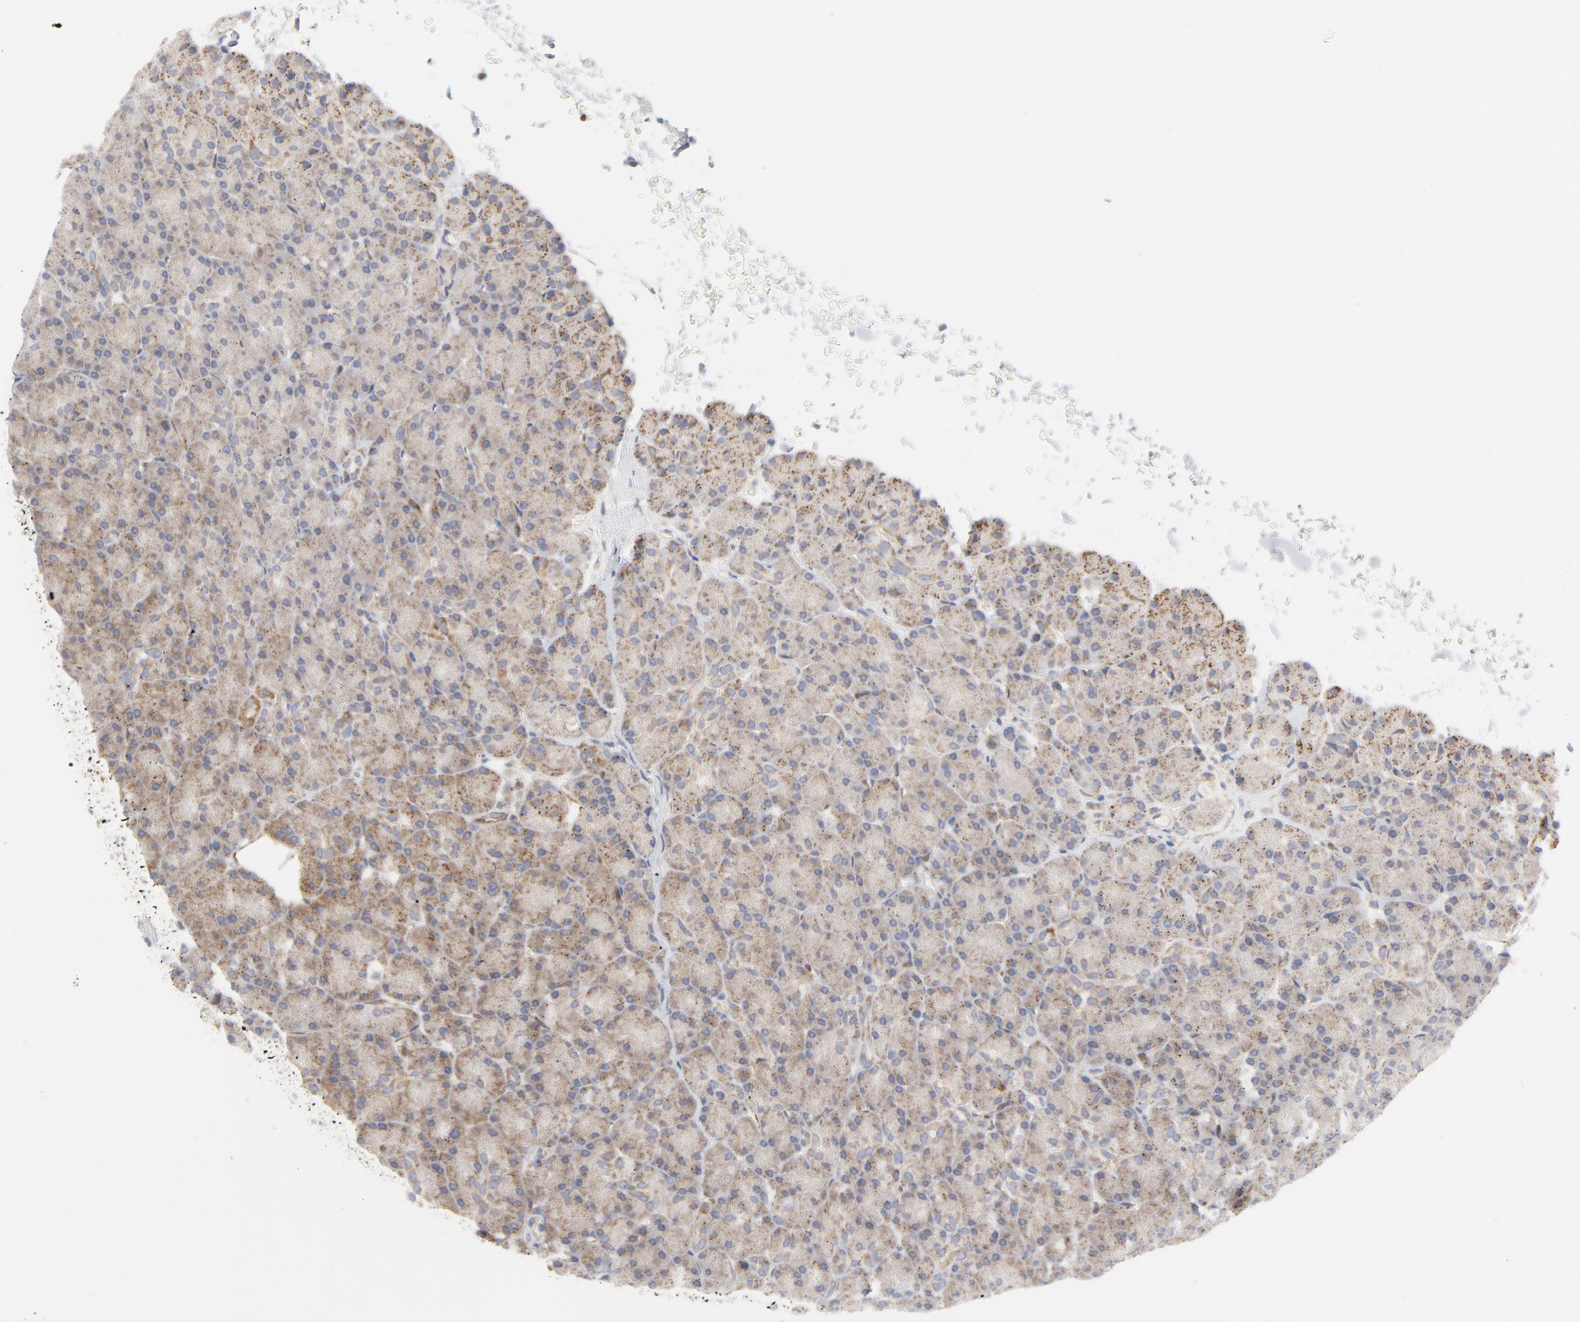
{"staining": {"intensity": "moderate", "quantity": ">75%", "location": "cytoplasmic/membranous"}, "tissue": "pancreas", "cell_type": "Exocrine glandular cells", "image_type": "normal", "snomed": [{"axis": "morphology", "description": "Normal tissue, NOS"}, {"axis": "topography", "description": "Pancreas"}], "caption": "Immunohistochemistry (IHC) of benign pancreas demonstrates medium levels of moderate cytoplasmic/membranous positivity in about >75% of exocrine glandular cells. The staining is performed using DAB brown chromogen to label protein expression. The nuclei are counter-stained blue using hematoxylin.", "gene": "RAPGEF4", "patient": {"sex": "female", "age": 43}}